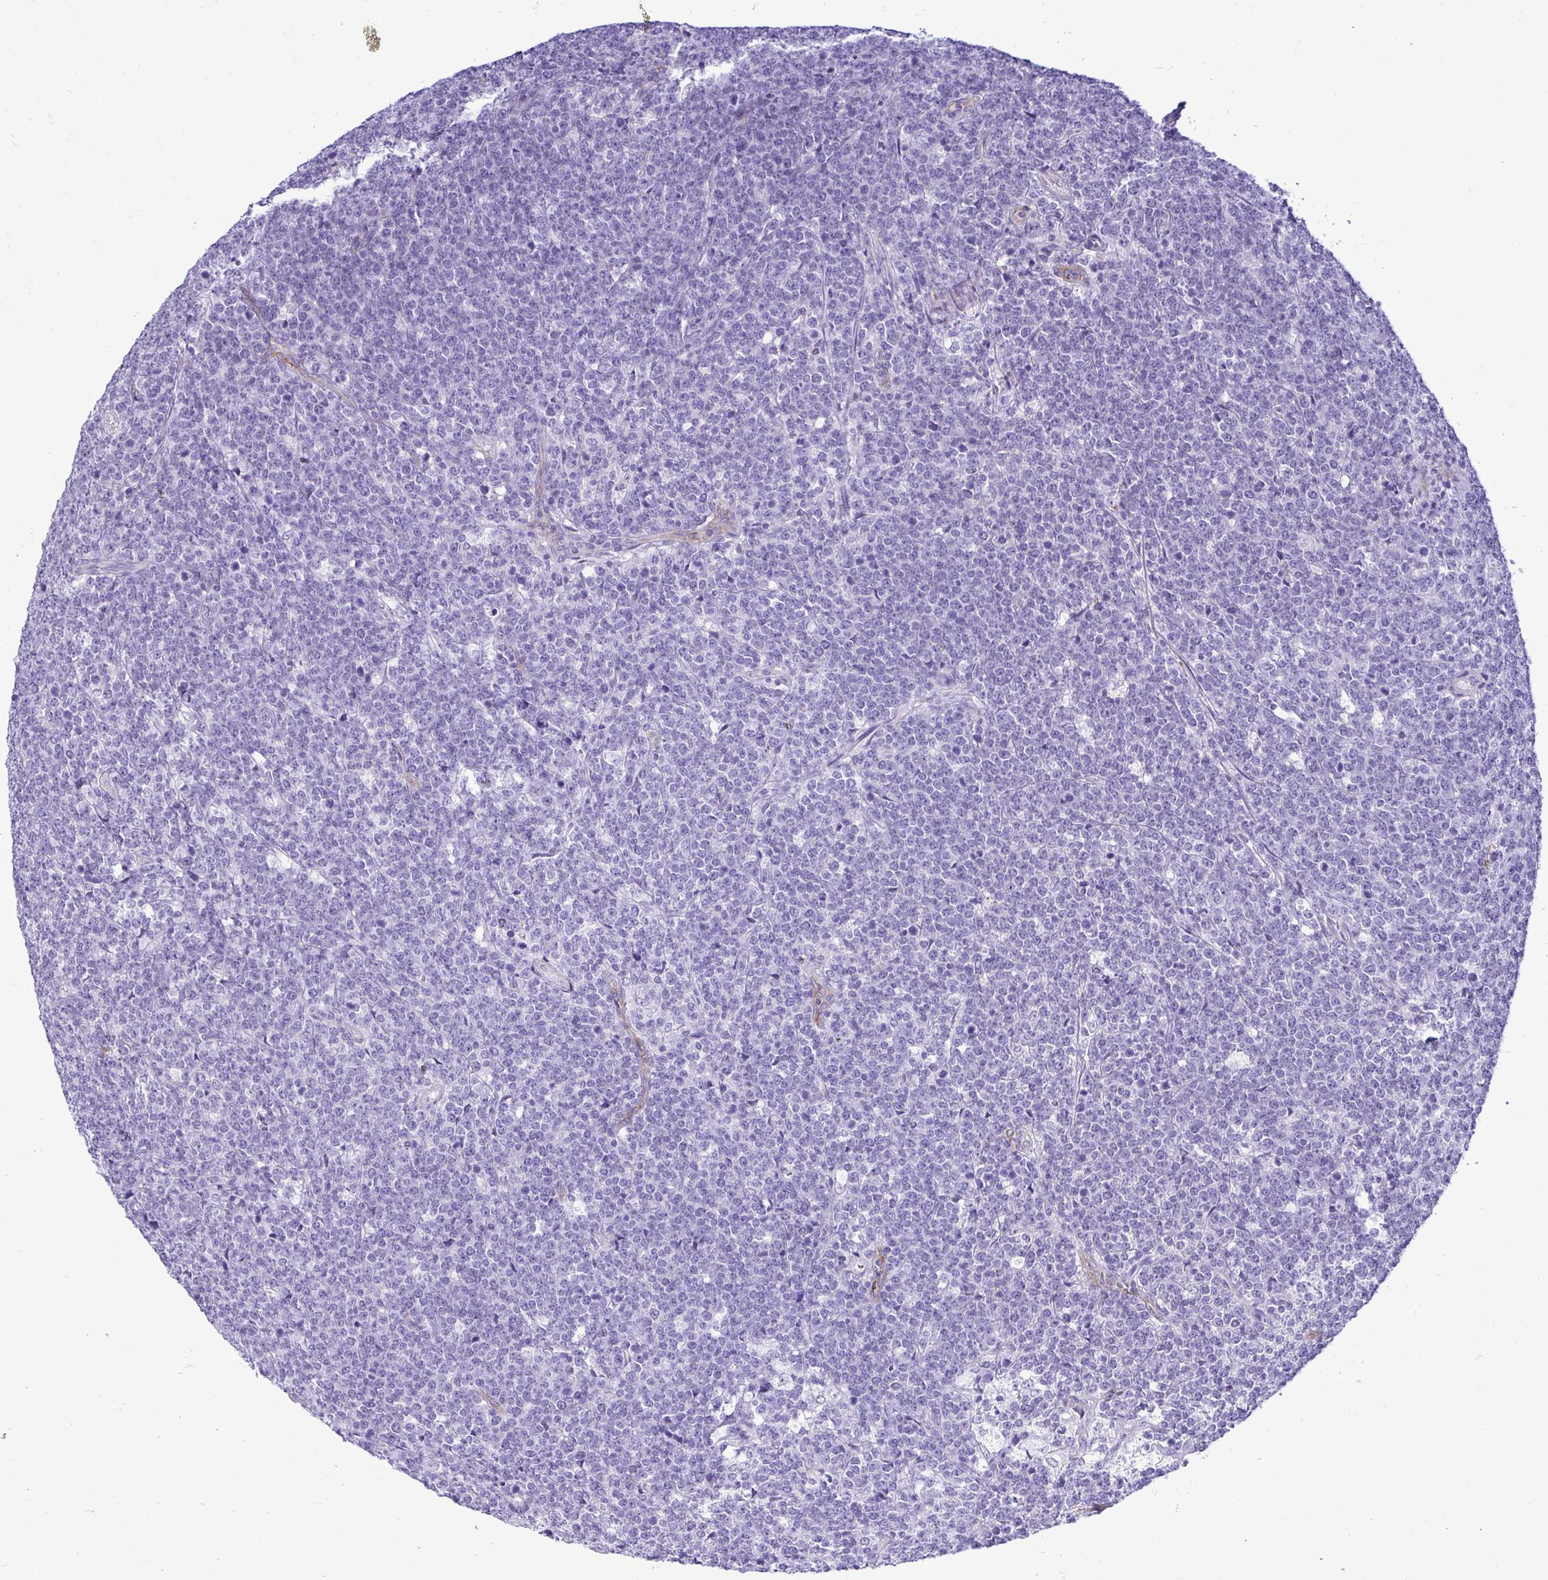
{"staining": {"intensity": "negative", "quantity": "none", "location": "none"}, "tissue": "lymphoma", "cell_type": "Tumor cells", "image_type": "cancer", "snomed": [{"axis": "morphology", "description": "Malignant lymphoma, non-Hodgkin's type, High grade"}, {"axis": "topography", "description": "Small intestine"}, {"axis": "topography", "description": "Colon"}], "caption": "This is an immunohistochemistry photomicrograph of malignant lymphoma, non-Hodgkin's type (high-grade). There is no positivity in tumor cells.", "gene": "ABCG2", "patient": {"sex": "male", "age": 8}}